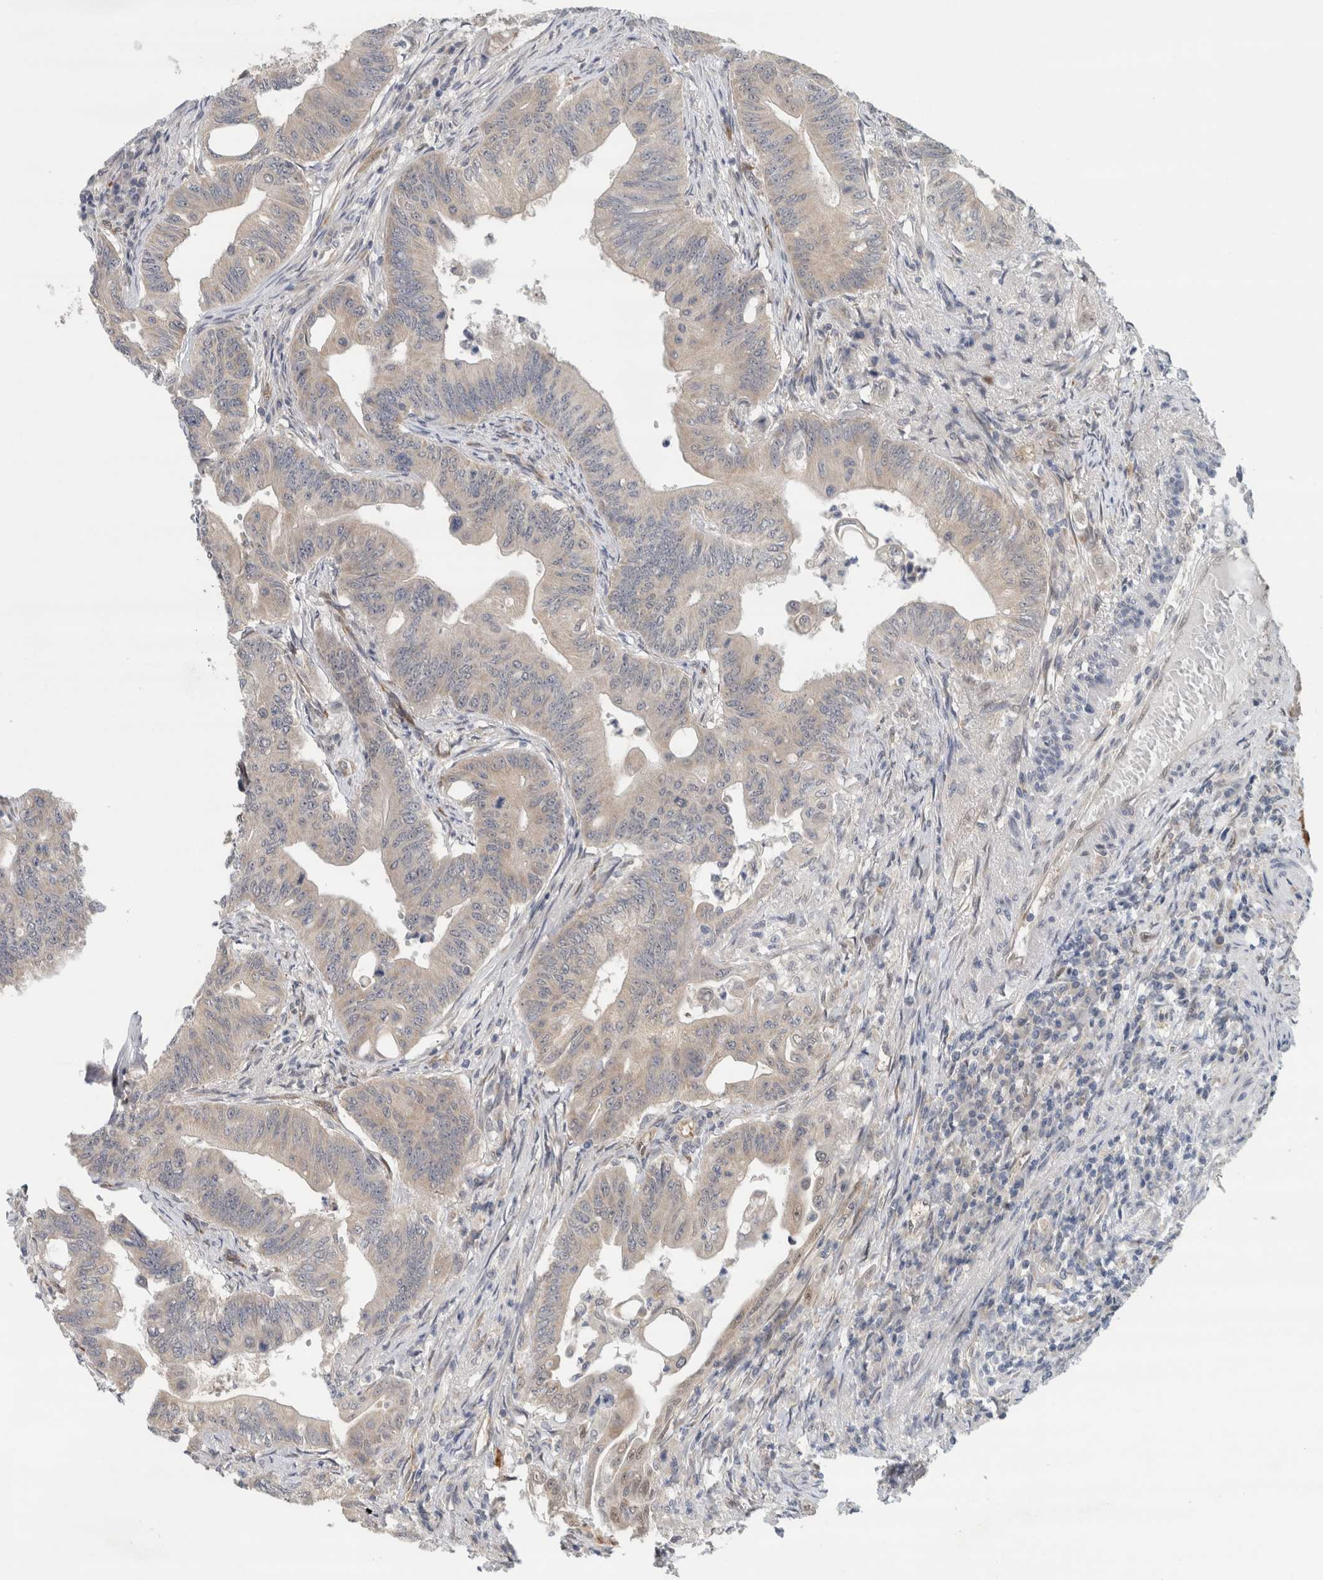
{"staining": {"intensity": "negative", "quantity": "none", "location": "none"}, "tissue": "colorectal cancer", "cell_type": "Tumor cells", "image_type": "cancer", "snomed": [{"axis": "morphology", "description": "Adenoma, NOS"}, {"axis": "morphology", "description": "Adenocarcinoma, NOS"}, {"axis": "topography", "description": "Colon"}], "caption": "A micrograph of human colorectal cancer is negative for staining in tumor cells.", "gene": "EIF4G3", "patient": {"sex": "male", "age": 79}}